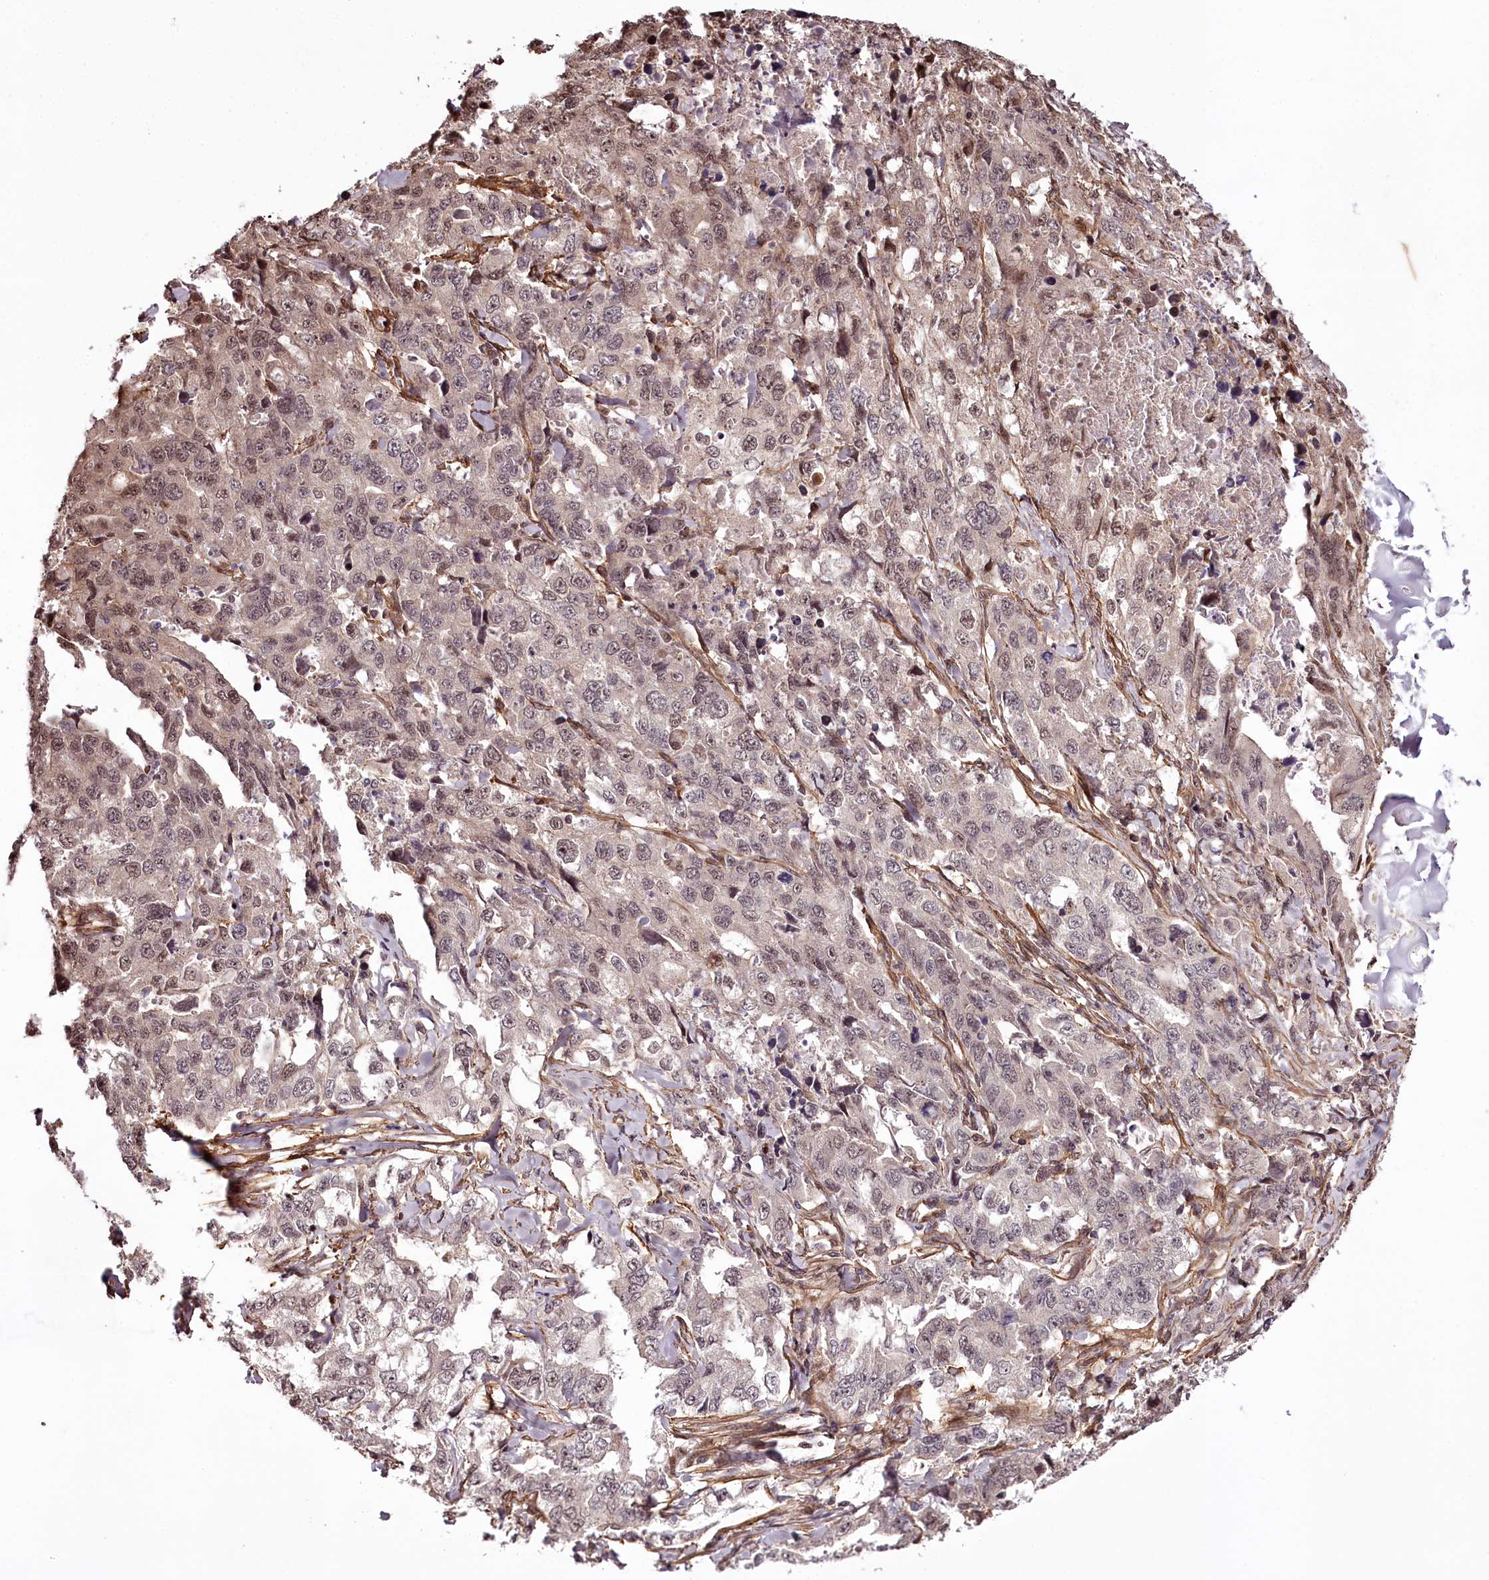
{"staining": {"intensity": "moderate", "quantity": "25%-75%", "location": "cytoplasmic/membranous,nuclear"}, "tissue": "lung cancer", "cell_type": "Tumor cells", "image_type": "cancer", "snomed": [{"axis": "morphology", "description": "Adenocarcinoma, NOS"}, {"axis": "topography", "description": "Lung"}], "caption": "Human lung cancer (adenocarcinoma) stained for a protein (brown) demonstrates moderate cytoplasmic/membranous and nuclear positive positivity in approximately 25%-75% of tumor cells.", "gene": "TTC33", "patient": {"sex": "female", "age": 51}}